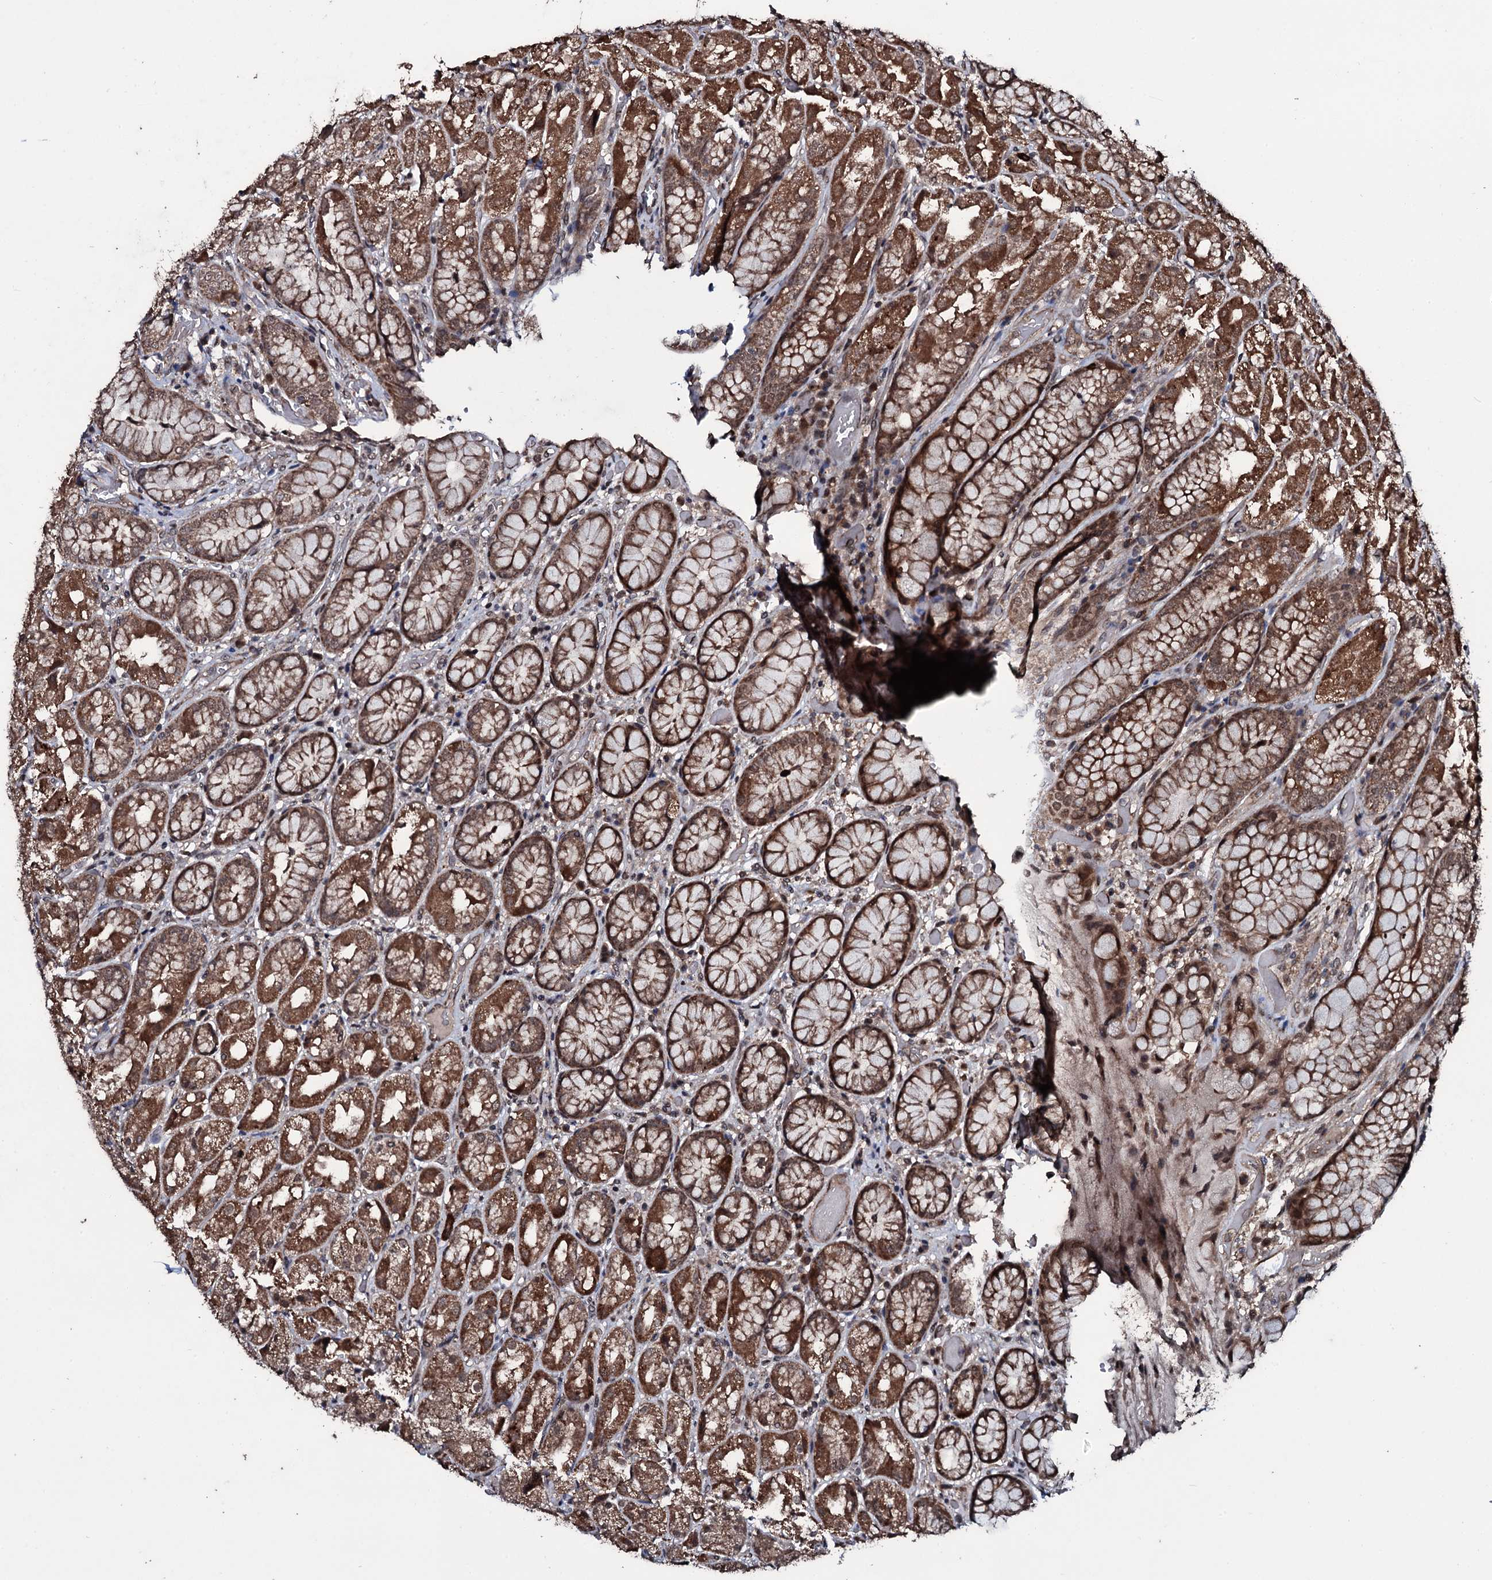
{"staining": {"intensity": "moderate", "quantity": ">75%", "location": "cytoplasmic/membranous,nuclear"}, "tissue": "stomach", "cell_type": "Glandular cells", "image_type": "normal", "snomed": [{"axis": "morphology", "description": "Normal tissue, NOS"}, {"axis": "topography", "description": "Stomach, upper"}], "caption": "IHC of benign human stomach displays medium levels of moderate cytoplasmic/membranous,nuclear positivity in about >75% of glandular cells.", "gene": "MRPS31", "patient": {"sex": "male", "age": 72}}